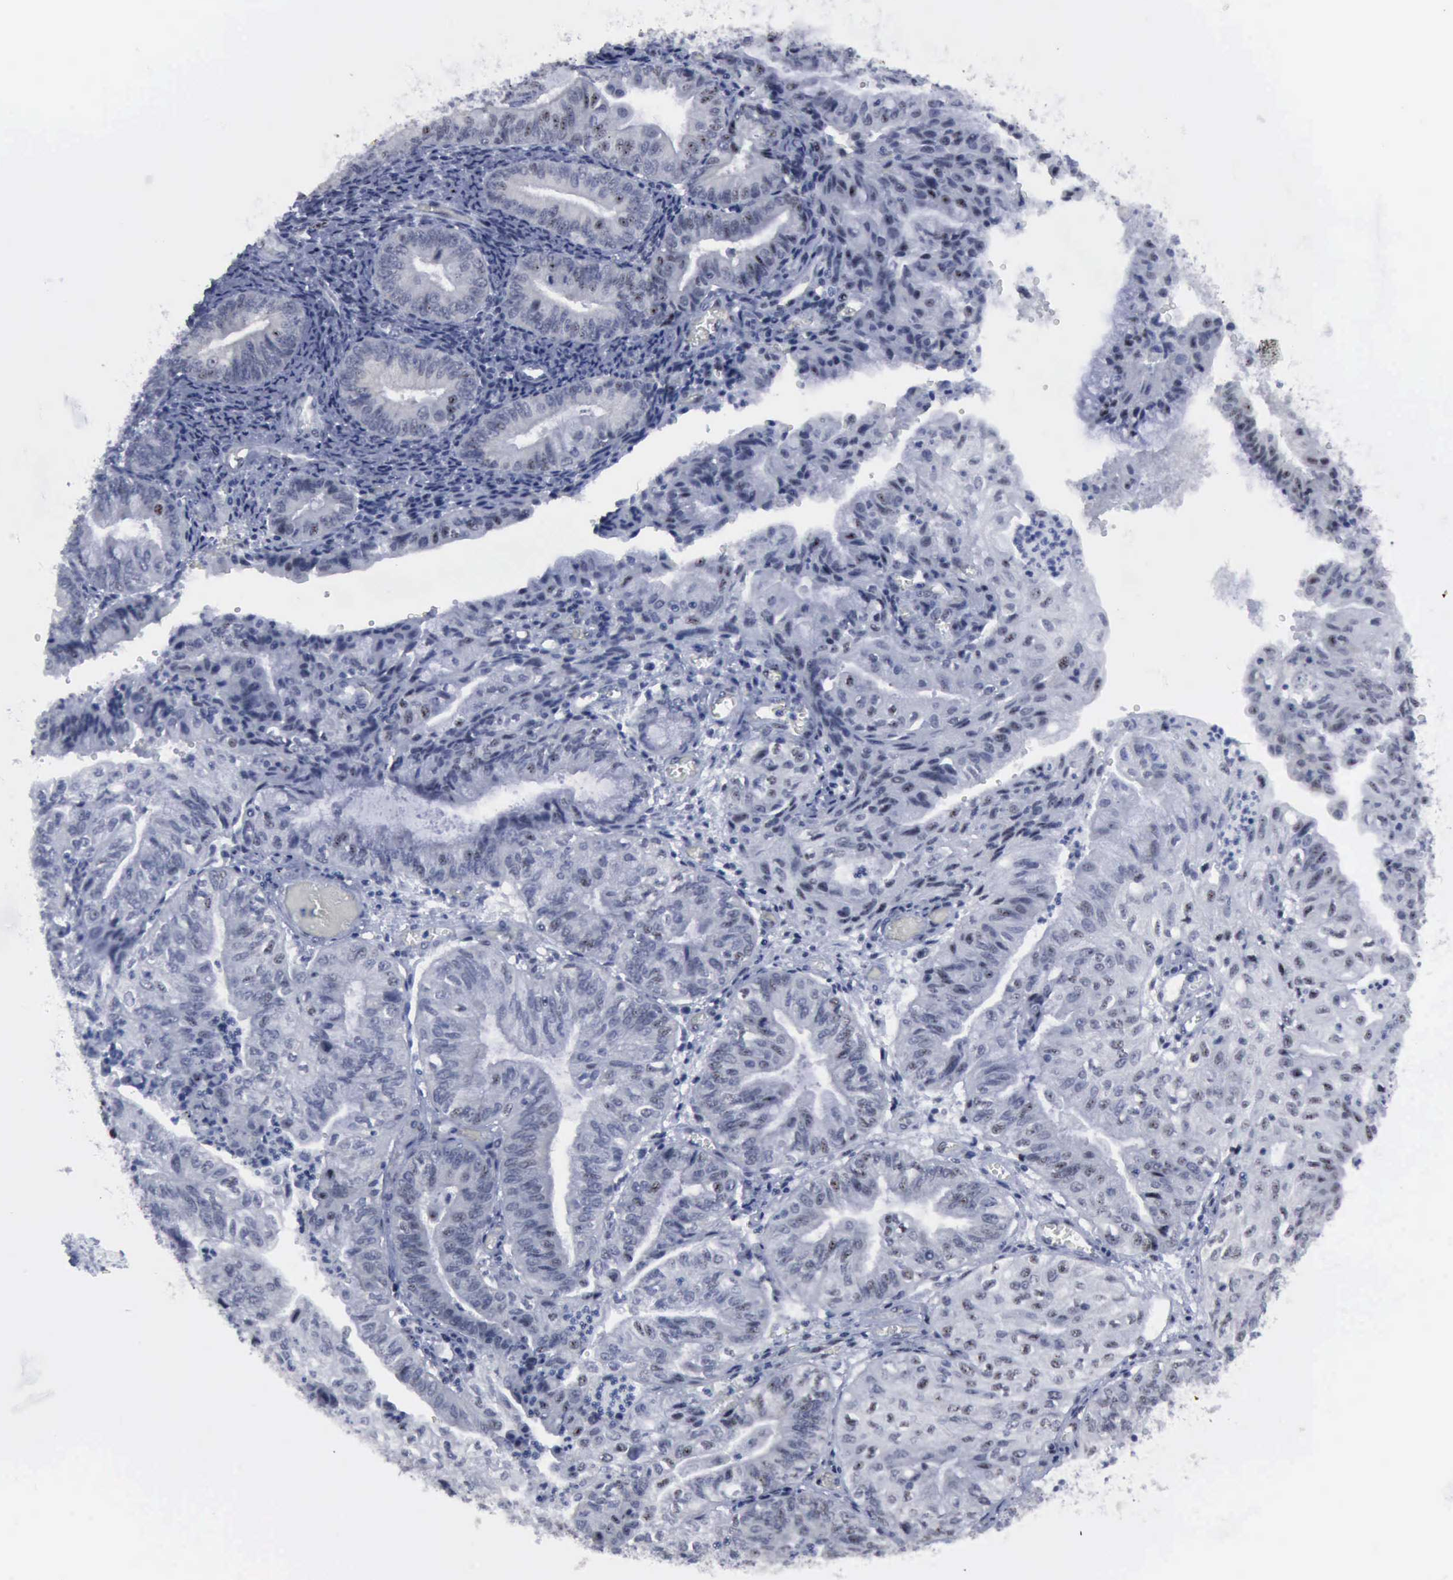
{"staining": {"intensity": "negative", "quantity": "none", "location": "none"}, "tissue": "endometrial cancer", "cell_type": "Tumor cells", "image_type": "cancer", "snomed": [{"axis": "morphology", "description": "Adenocarcinoma, NOS"}, {"axis": "topography", "description": "Endometrium"}], "caption": "A photomicrograph of endometrial adenocarcinoma stained for a protein displays no brown staining in tumor cells. The staining is performed using DAB (3,3'-diaminobenzidine) brown chromogen with nuclei counter-stained in using hematoxylin.", "gene": "BRD1", "patient": {"sex": "female", "age": 55}}